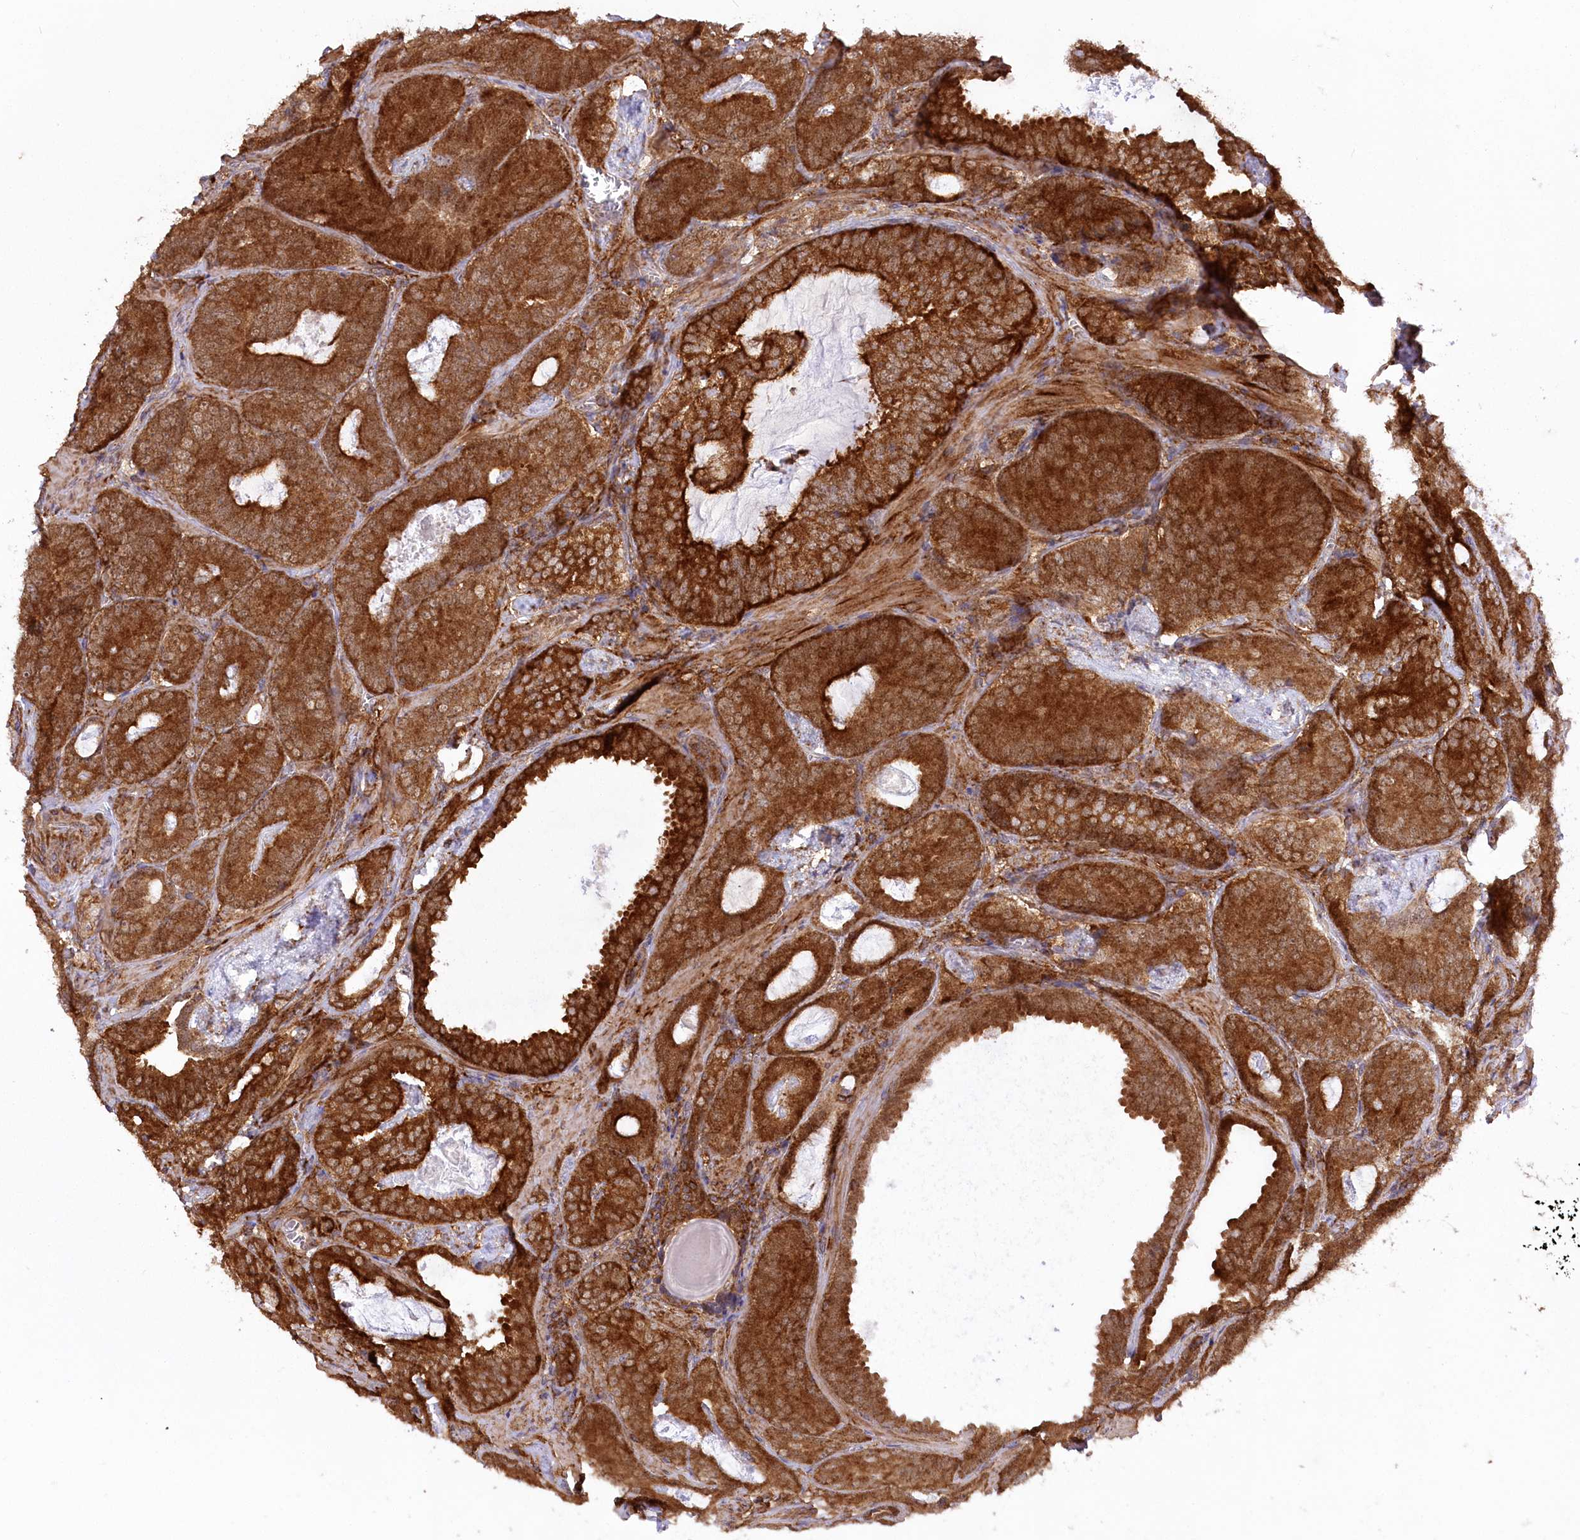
{"staining": {"intensity": "strong", "quantity": ">75%", "location": "cytoplasmic/membranous"}, "tissue": "prostate cancer", "cell_type": "Tumor cells", "image_type": "cancer", "snomed": [{"axis": "morphology", "description": "Adenocarcinoma, Low grade"}, {"axis": "topography", "description": "Prostate"}], "caption": "An image showing strong cytoplasmic/membranous expression in approximately >75% of tumor cells in prostate adenocarcinoma (low-grade), as visualized by brown immunohistochemical staining.", "gene": "CCDC91", "patient": {"sex": "male", "age": 60}}